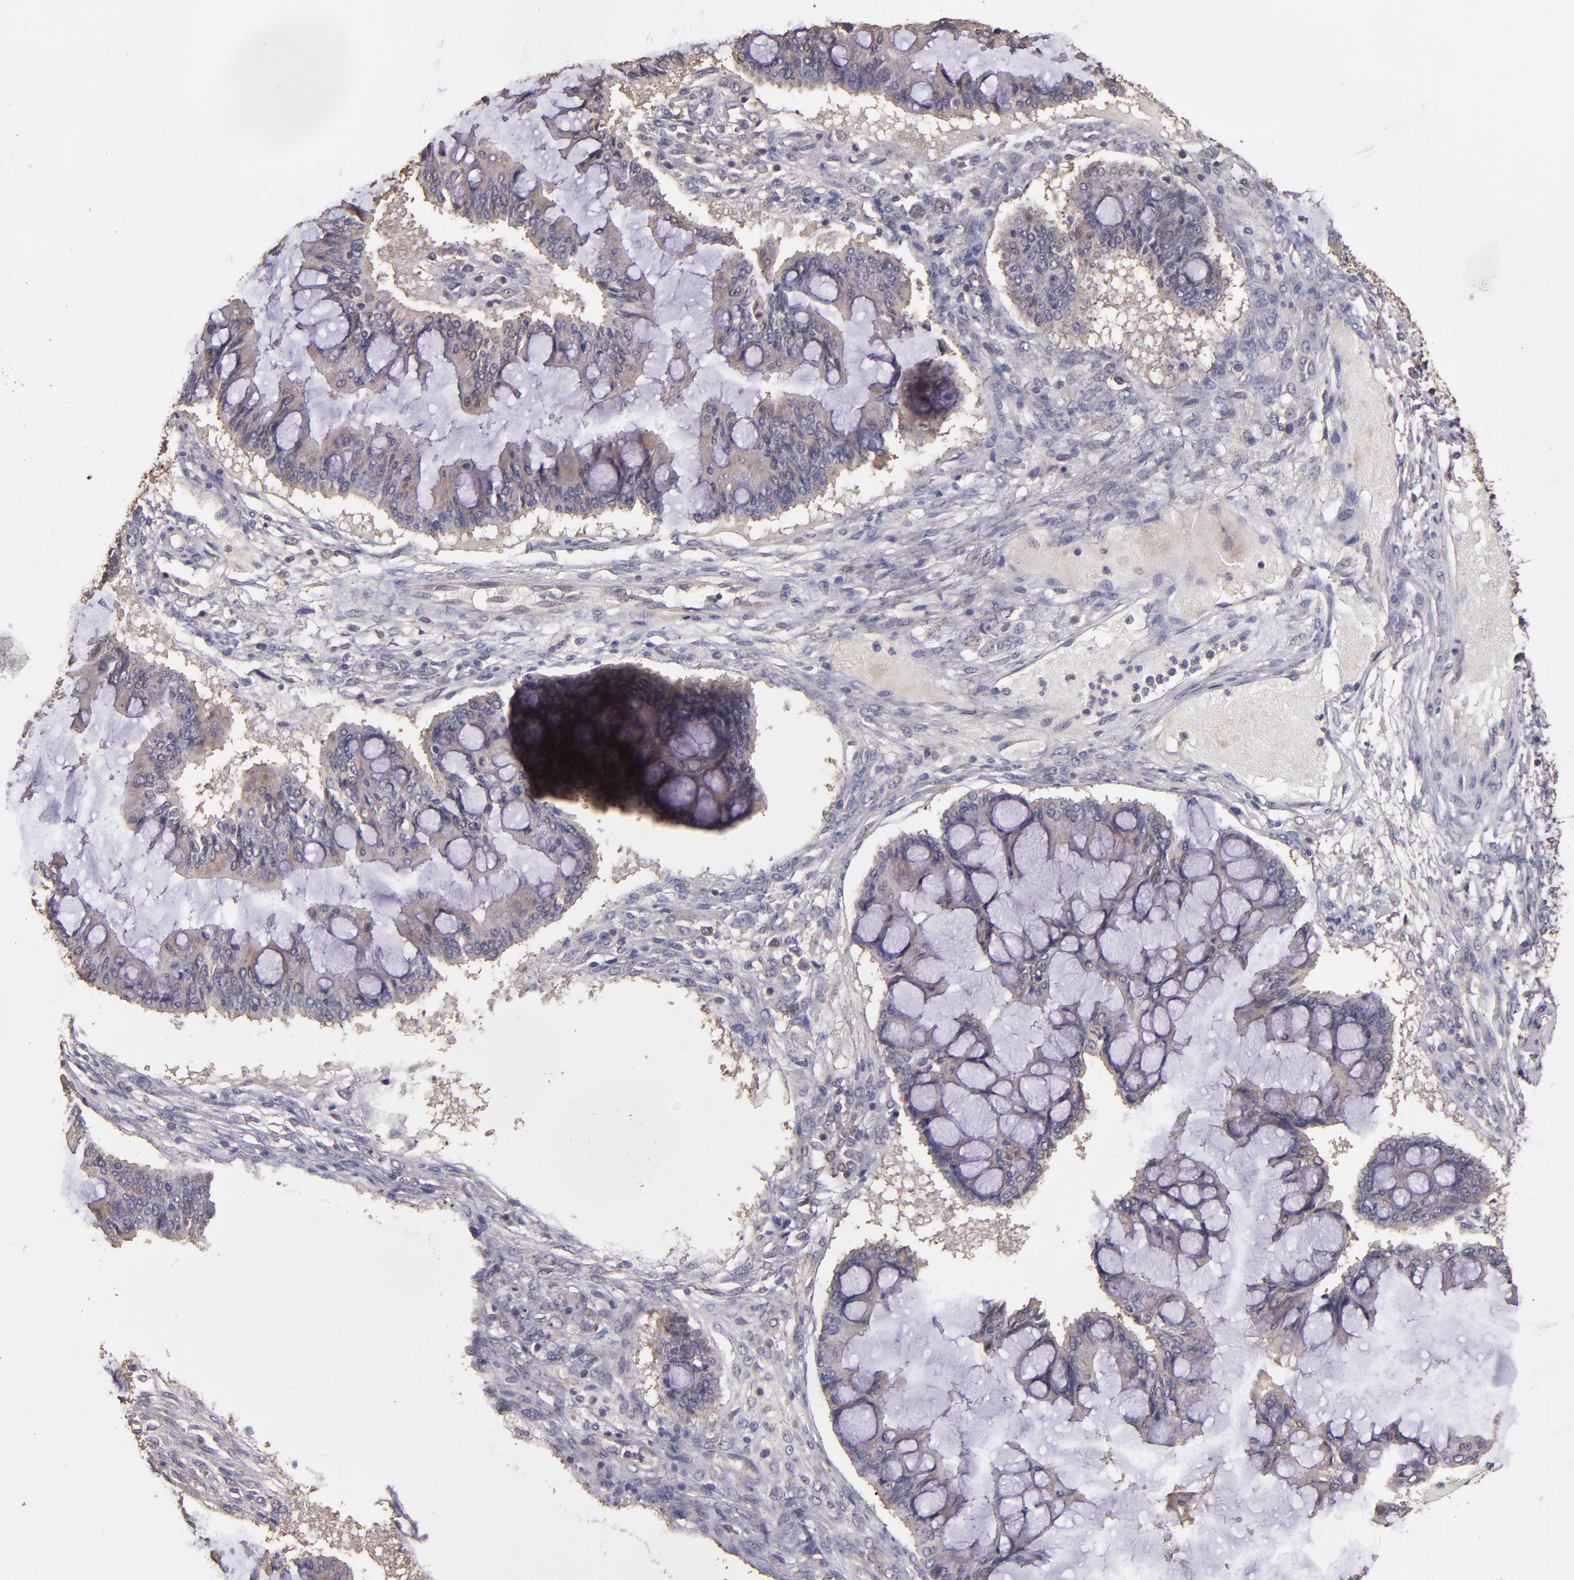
{"staining": {"intensity": "weak", "quantity": ">75%", "location": "cytoplasmic/membranous"}, "tissue": "ovarian cancer", "cell_type": "Tumor cells", "image_type": "cancer", "snomed": [{"axis": "morphology", "description": "Cystadenocarcinoma, mucinous, NOS"}, {"axis": "topography", "description": "Ovary"}], "caption": "Ovarian cancer stained with a protein marker displays weak staining in tumor cells.", "gene": "HECTD1", "patient": {"sex": "female", "age": 73}}